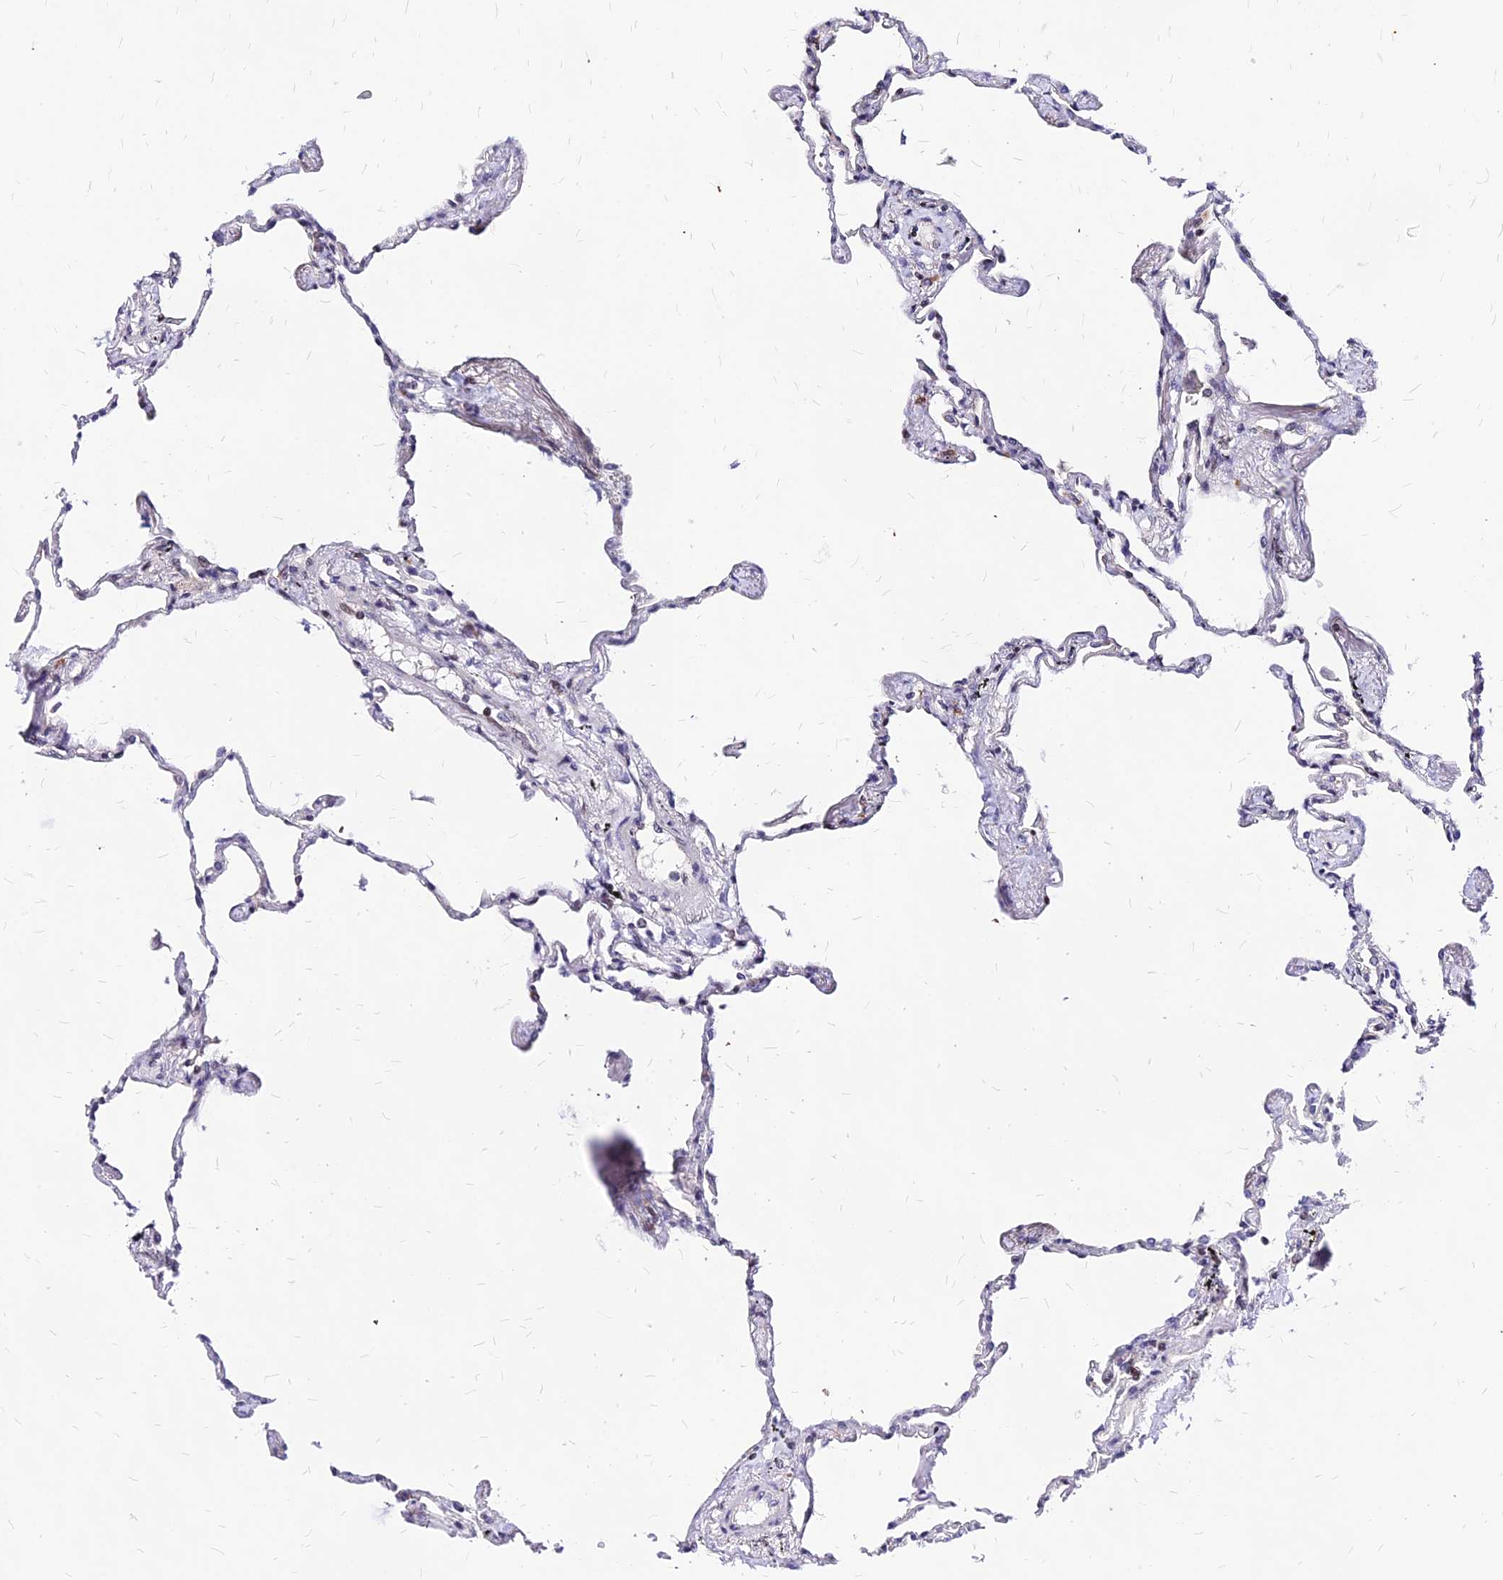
{"staining": {"intensity": "moderate", "quantity": "25%-75%", "location": "nuclear"}, "tissue": "lung", "cell_type": "Alveolar cells", "image_type": "normal", "snomed": [{"axis": "morphology", "description": "Normal tissue, NOS"}, {"axis": "topography", "description": "Lung"}], "caption": "Brown immunohistochemical staining in unremarkable human lung exhibits moderate nuclear staining in approximately 25%-75% of alveolar cells.", "gene": "DDX55", "patient": {"sex": "female", "age": 67}}